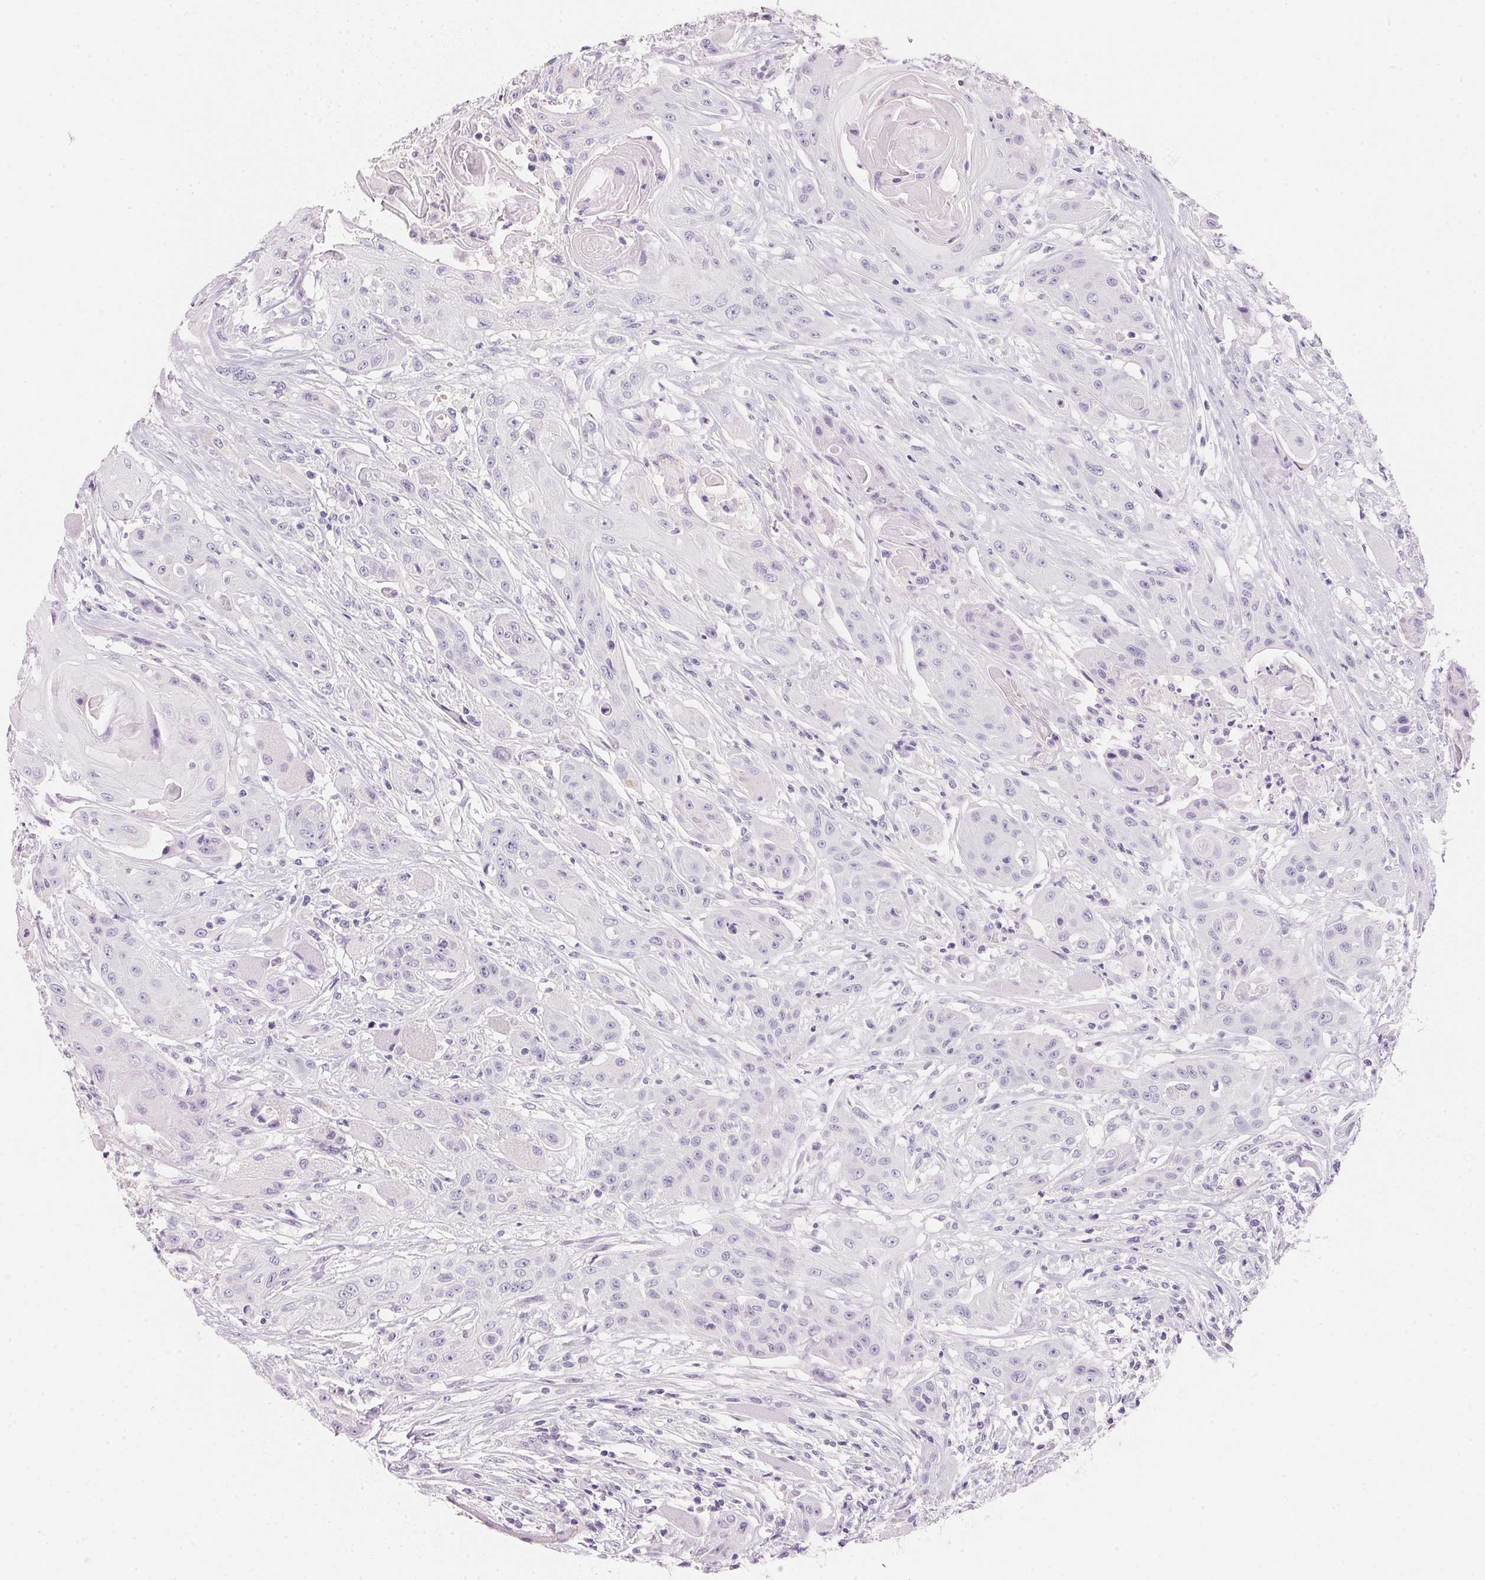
{"staining": {"intensity": "negative", "quantity": "none", "location": "none"}, "tissue": "head and neck cancer", "cell_type": "Tumor cells", "image_type": "cancer", "snomed": [{"axis": "morphology", "description": "Squamous cell carcinoma, NOS"}, {"axis": "topography", "description": "Oral tissue"}, {"axis": "topography", "description": "Head-Neck"}, {"axis": "topography", "description": "Neck, NOS"}], "caption": "Immunohistochemistry image of human head and neck squamous cell carcinoma stained for a protein (brown), which demonstrates no expression in tumor cells.", "gene": "ACP3", "patient": {"sex": "female", "age": 55}}